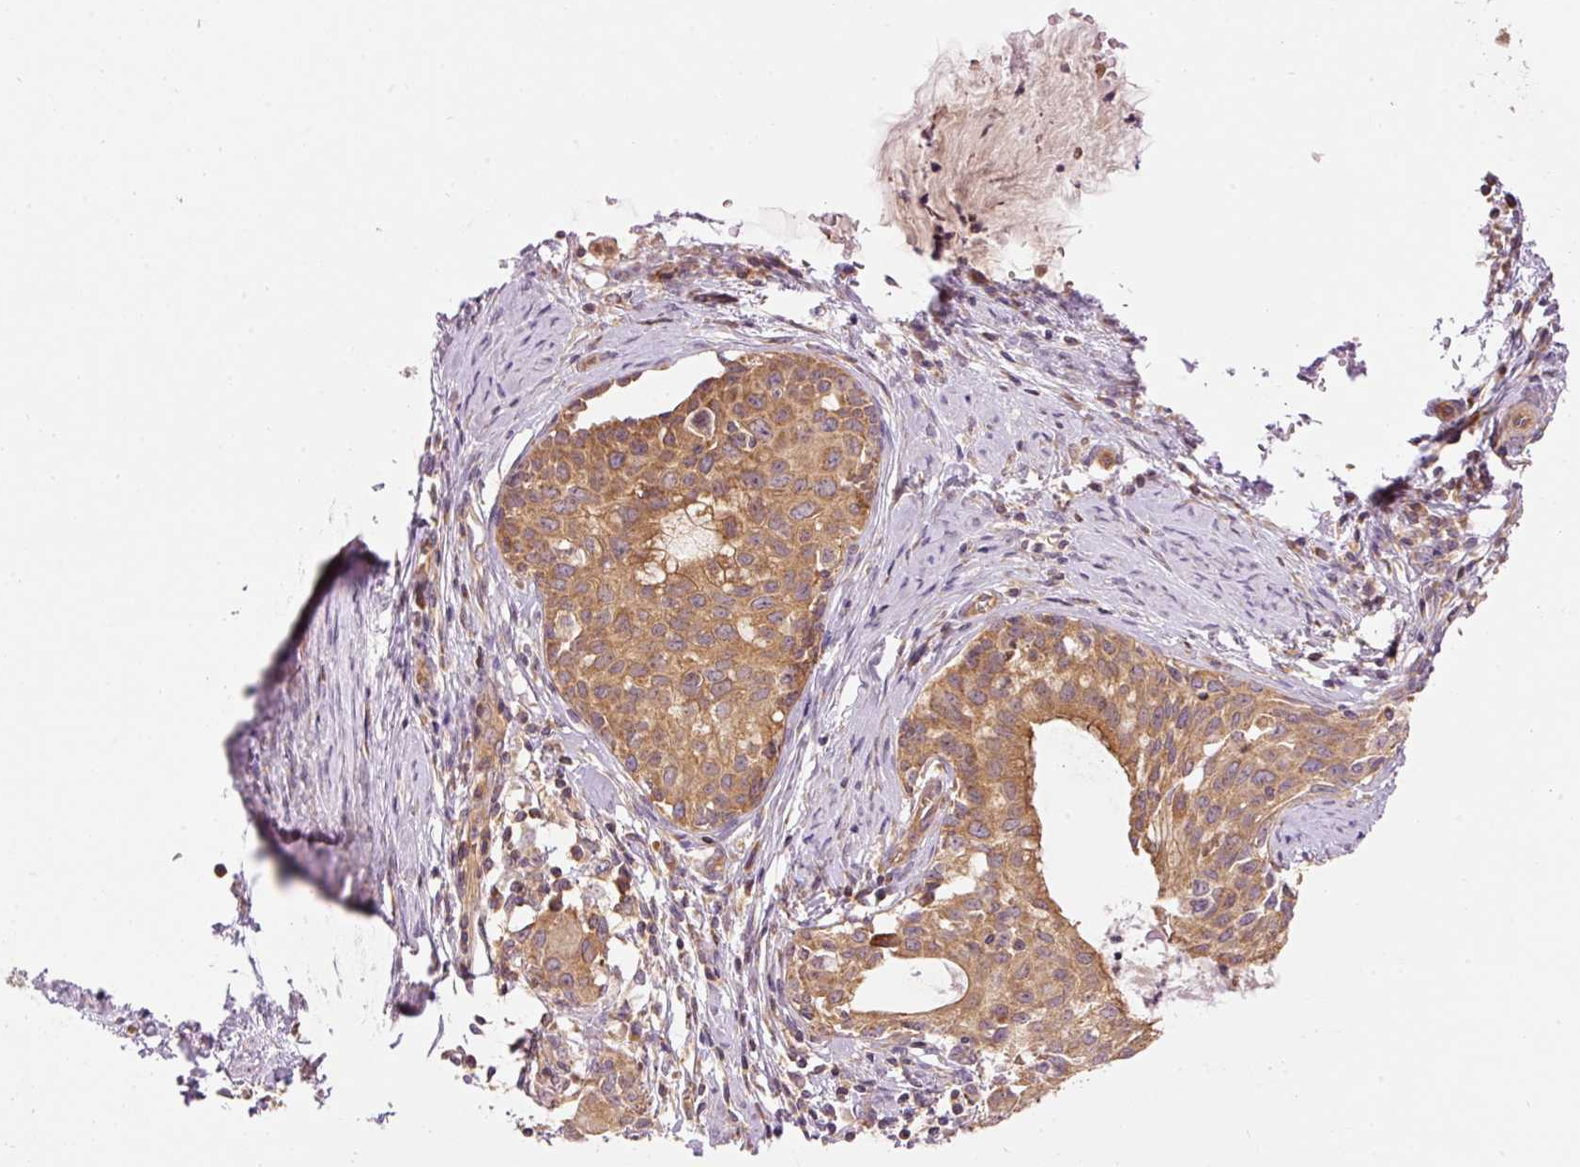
{"staining": {"intensity": "moderate", "quantity": ">75%", "location": "cytoplasmic/membranous"}, "tissue": "cervical cancer", "cell_type": "Tumor cells", "image_type": "cancer", "snomed": [{"axis": "morphology", "description": "Squamous cell carcinoma, NOS"}, {"axis": "morphology", "description": "Adenocarcinoma, NOS"}, {"axis": "topography", "description": "Cervix"}], "caption": "Immunohistochemistry (DAB (3,3'-diaminobenzidine)) staining of cervical adenocarcinoma demonstrates moderate cytoplasmic/membranous protein expression in approximately >75% of tumor cells. (DAB IHC with brightfield microscopy, high magnification).", "gene": "ADCY4", "patient": {"sex": "female", "age": 52}}